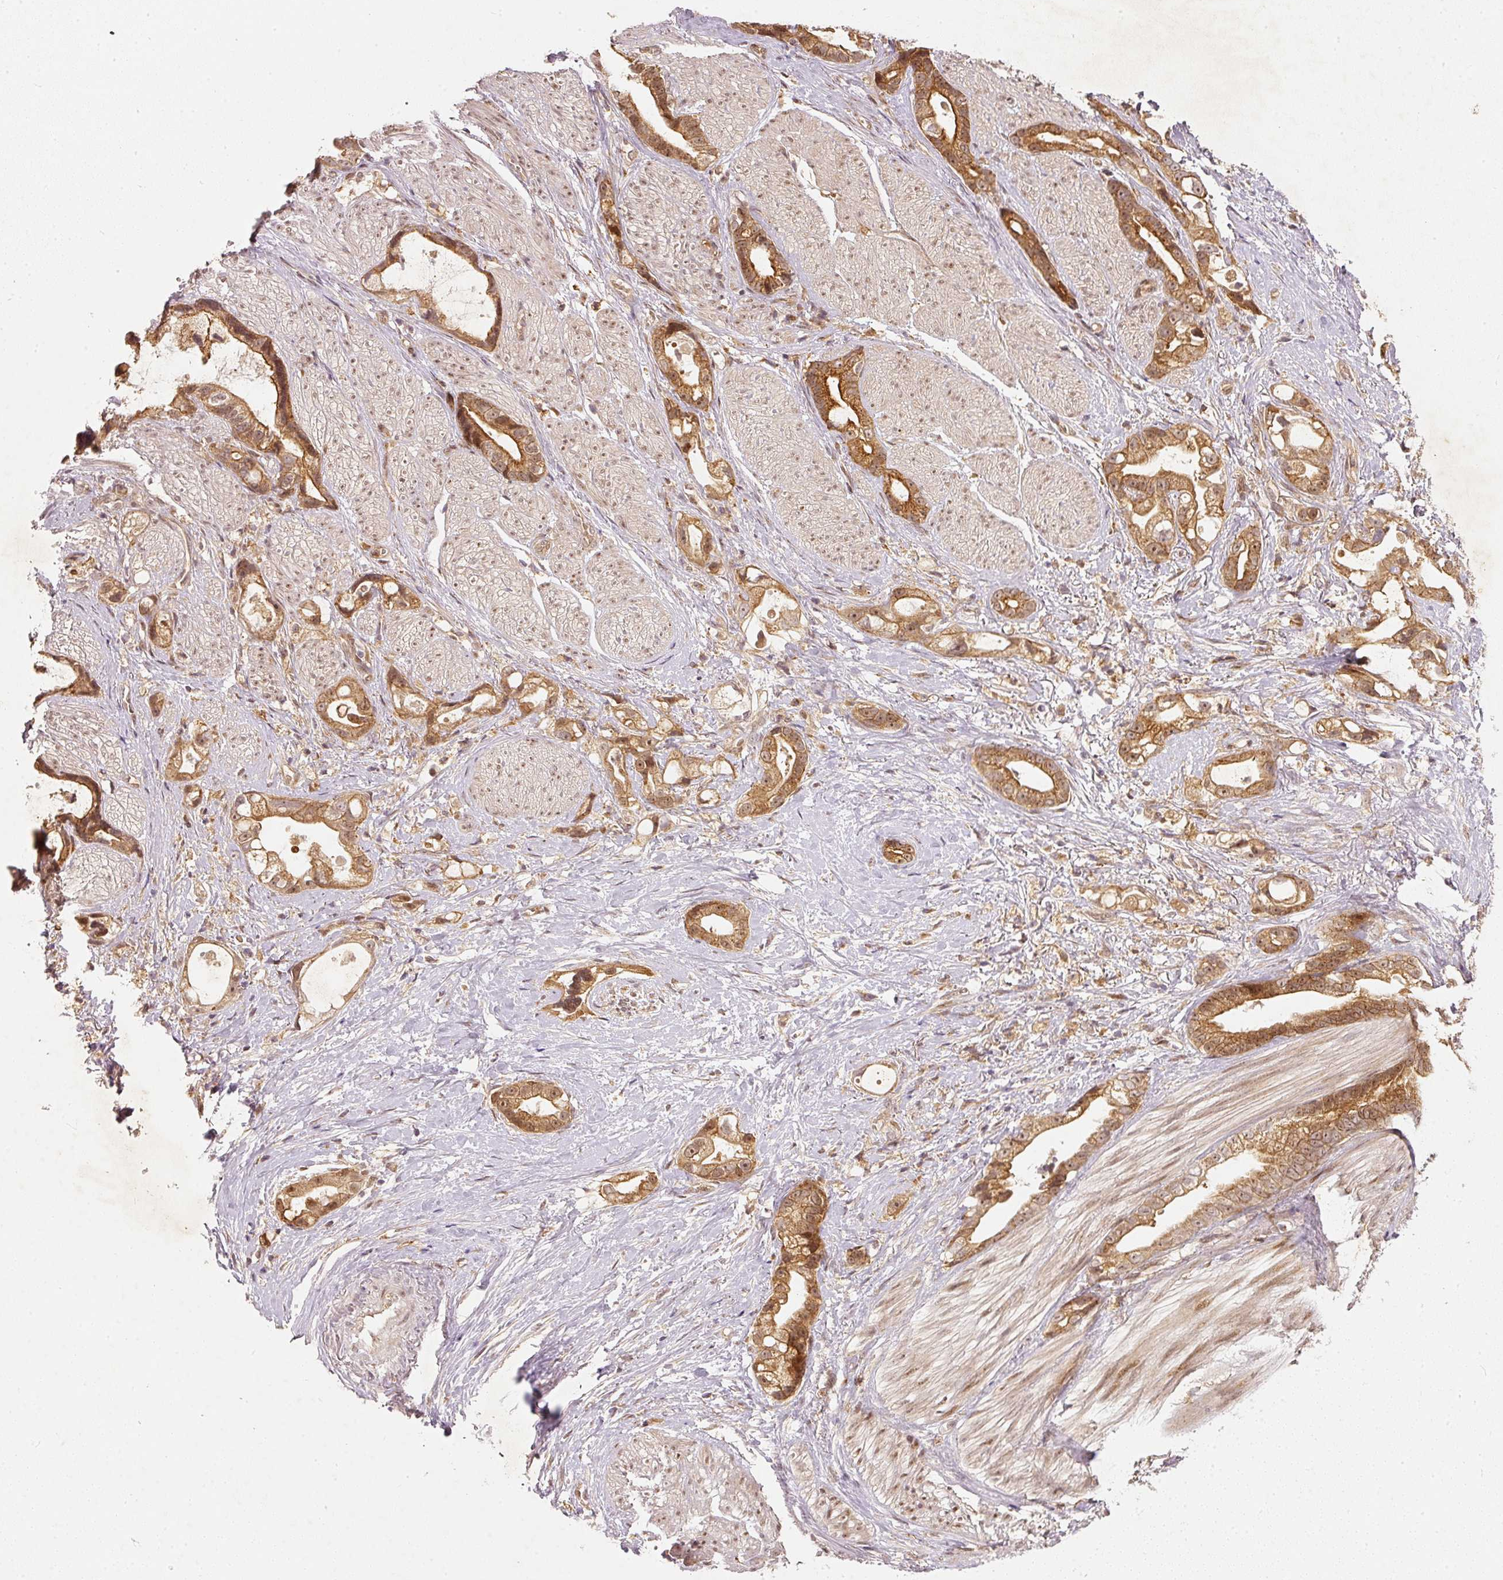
{"staining": {"intensity": "moderate", "quantity": ">75%", "location": "cytoplasmic/membranous"}, "tissue": "stomach cancer", "cell_type": "Tumor cells", "image_type": "cancer", "snomed": [{"axis": "morphology", "description": "Adenocarcinoma, NOS"}, {"axis": "topography", "description": "Stomach"}], "caption": "Protein analysis of stomach cancer (adenocarcinoma) tissue displays moderate cytoplasmic/membranous expression in approximately >75% of tumor cells.", "gene": "ZNF580", "patient": {"sex": "male", "age": 55}}